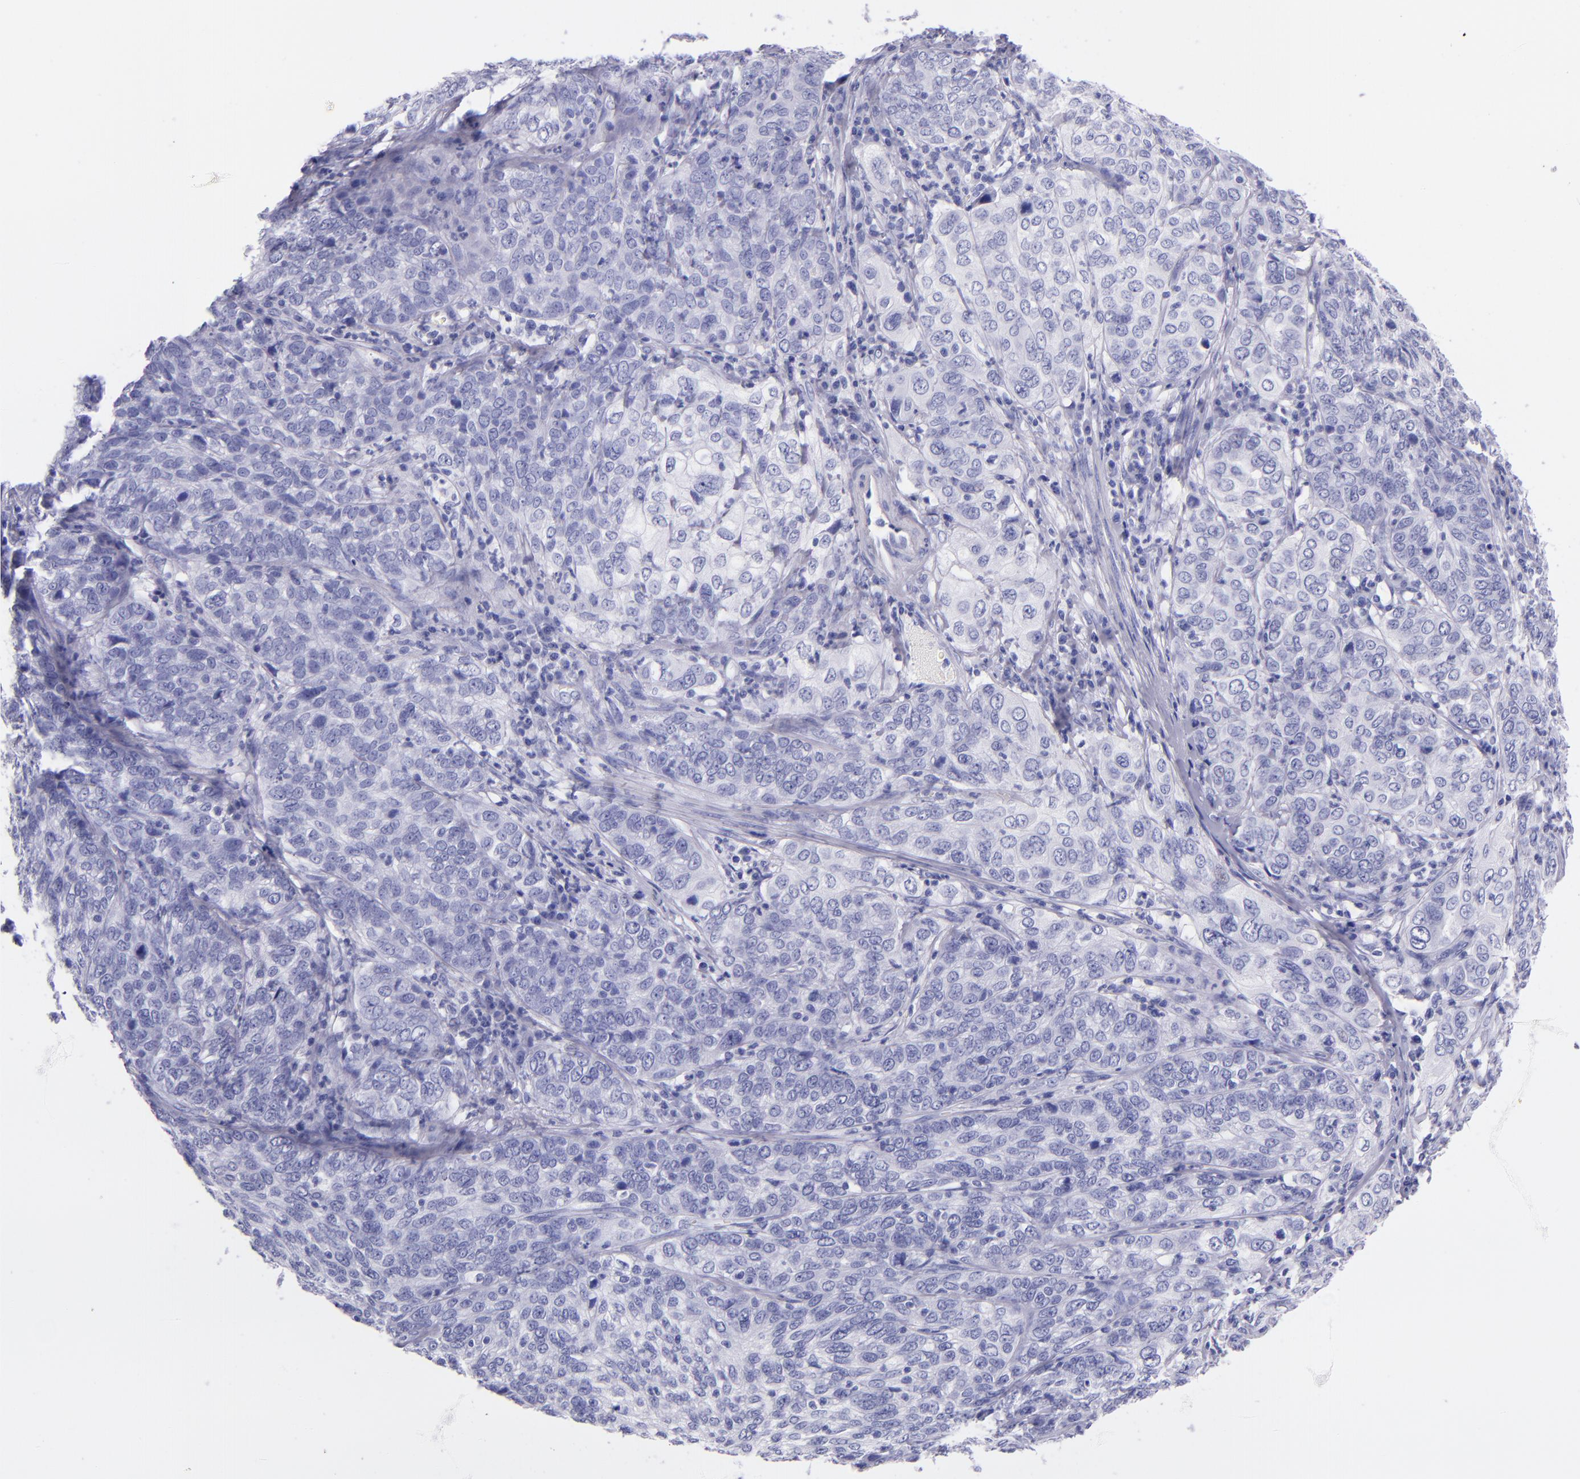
{"staining": {"intensity": "negative", "quantity": "none", "location": "none"}, "tissue": "cervical cancer", "cell_type": "Tumor cells", "image_type": "cancer", "snomed": [{"axis": "morphology", "description": "Squamous cell carcinoma, NOS"}, {"axis": "topography", "description": "Cervix"}], "caption": "Immunohistochemistry photomicrograph of human cervical cancer stained for a protein (brown), which shows no positivity in tumor cells.", "gene": "SFTPA2", "patient": {"sex": "female", "age": 38}}